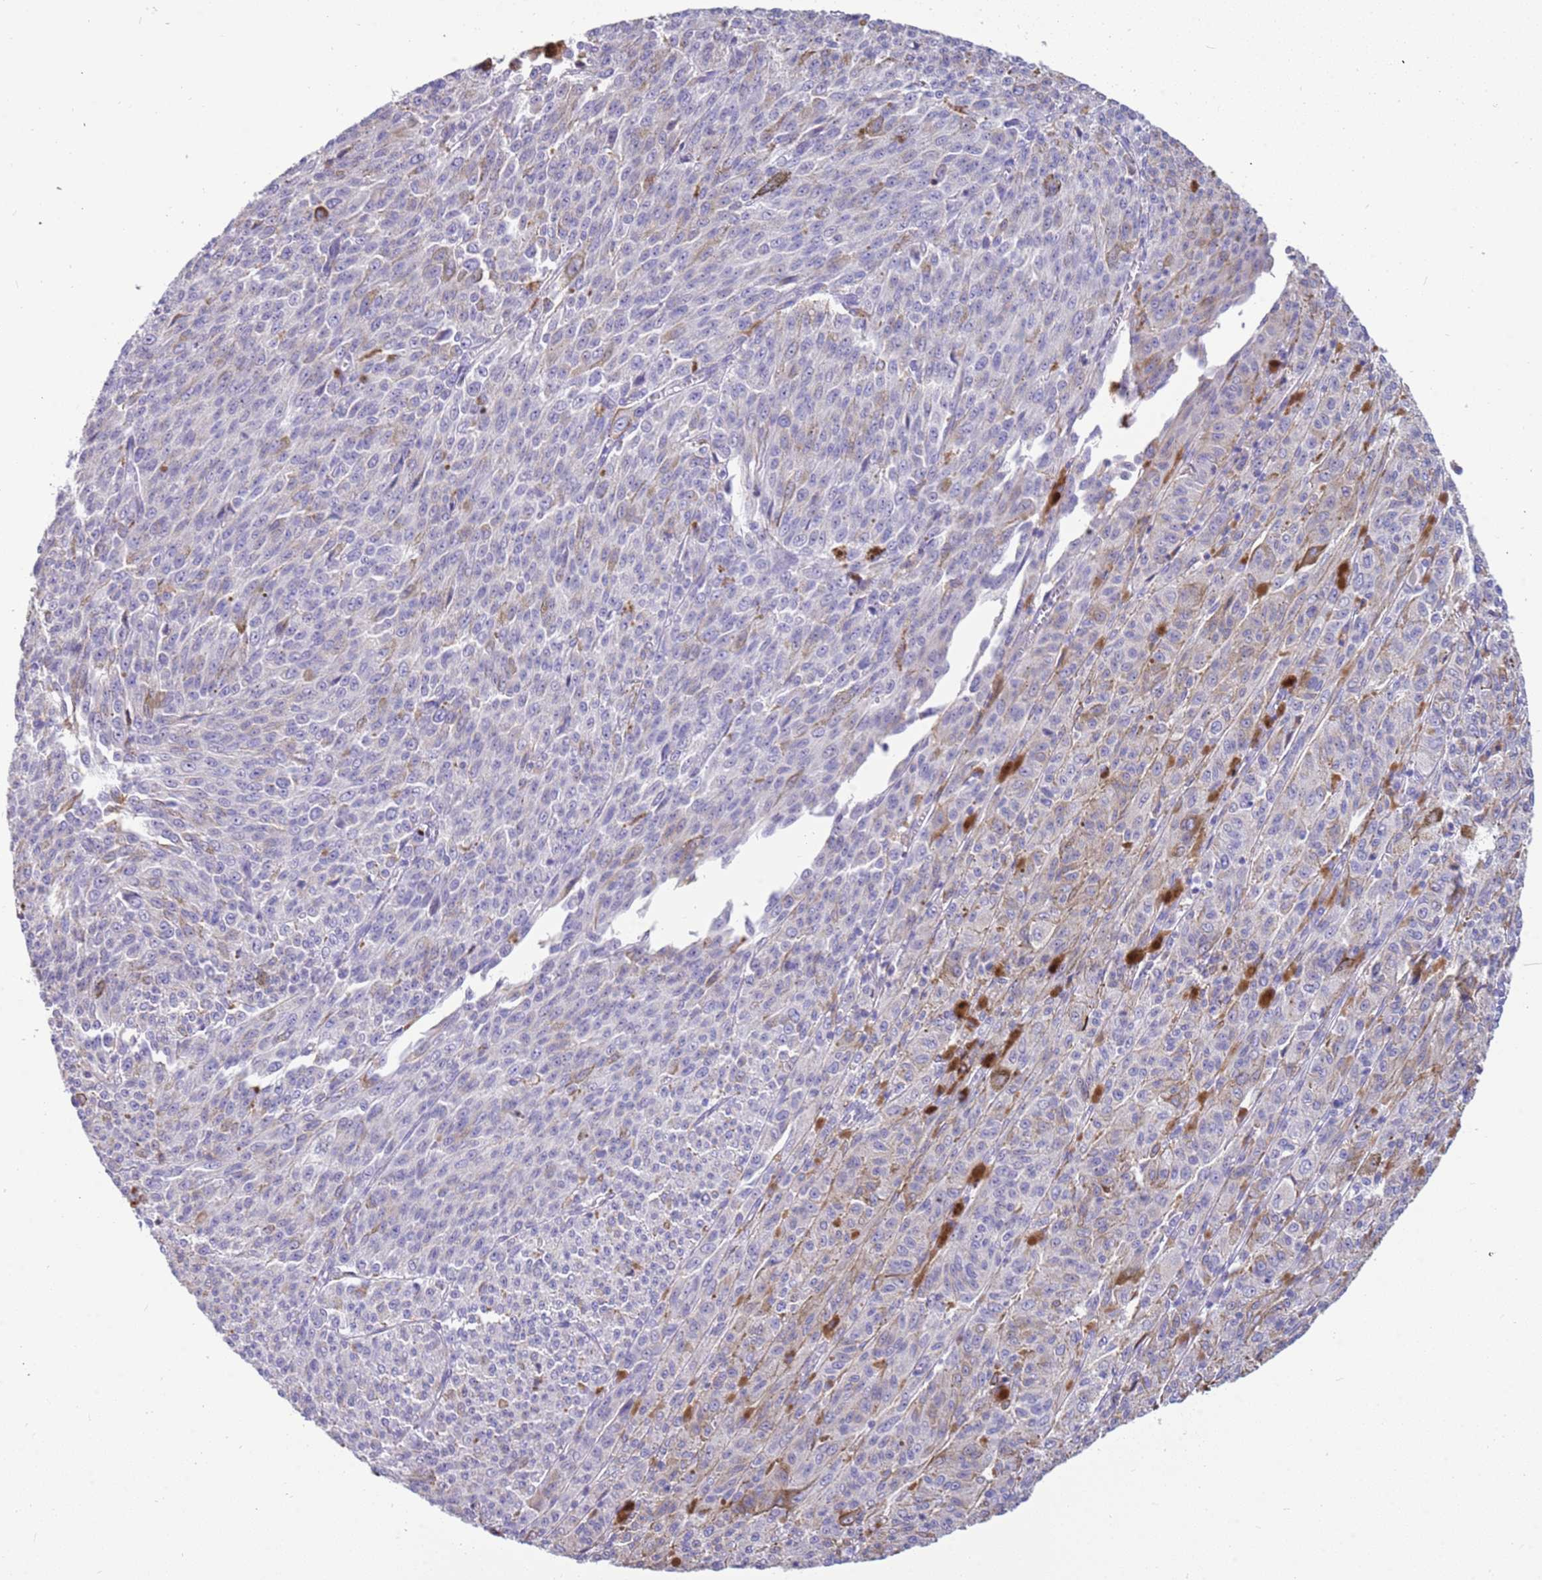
{"staining": {"intensity": "negative", "quantity": "none", "location": "none"}, "tissue": "melanoma", "cell_type": "Tumor cells", "image_type": "cancer", "snomed": [{"axis": "morphology", "description": "Malignant melanoma, NOS"}, {"axis": "topography", "description": "Skin"}], "caption": "Tumor cells show no significant staining in malignant melanoma. Brightfield microscopy of IHC stained with DAB (3,3'-diaminobenzidine) (brown) and hematoxylin (blue), captured at high magnification.", "gene": "RHCG", "patient": {"sex": "female", "age": 52}}